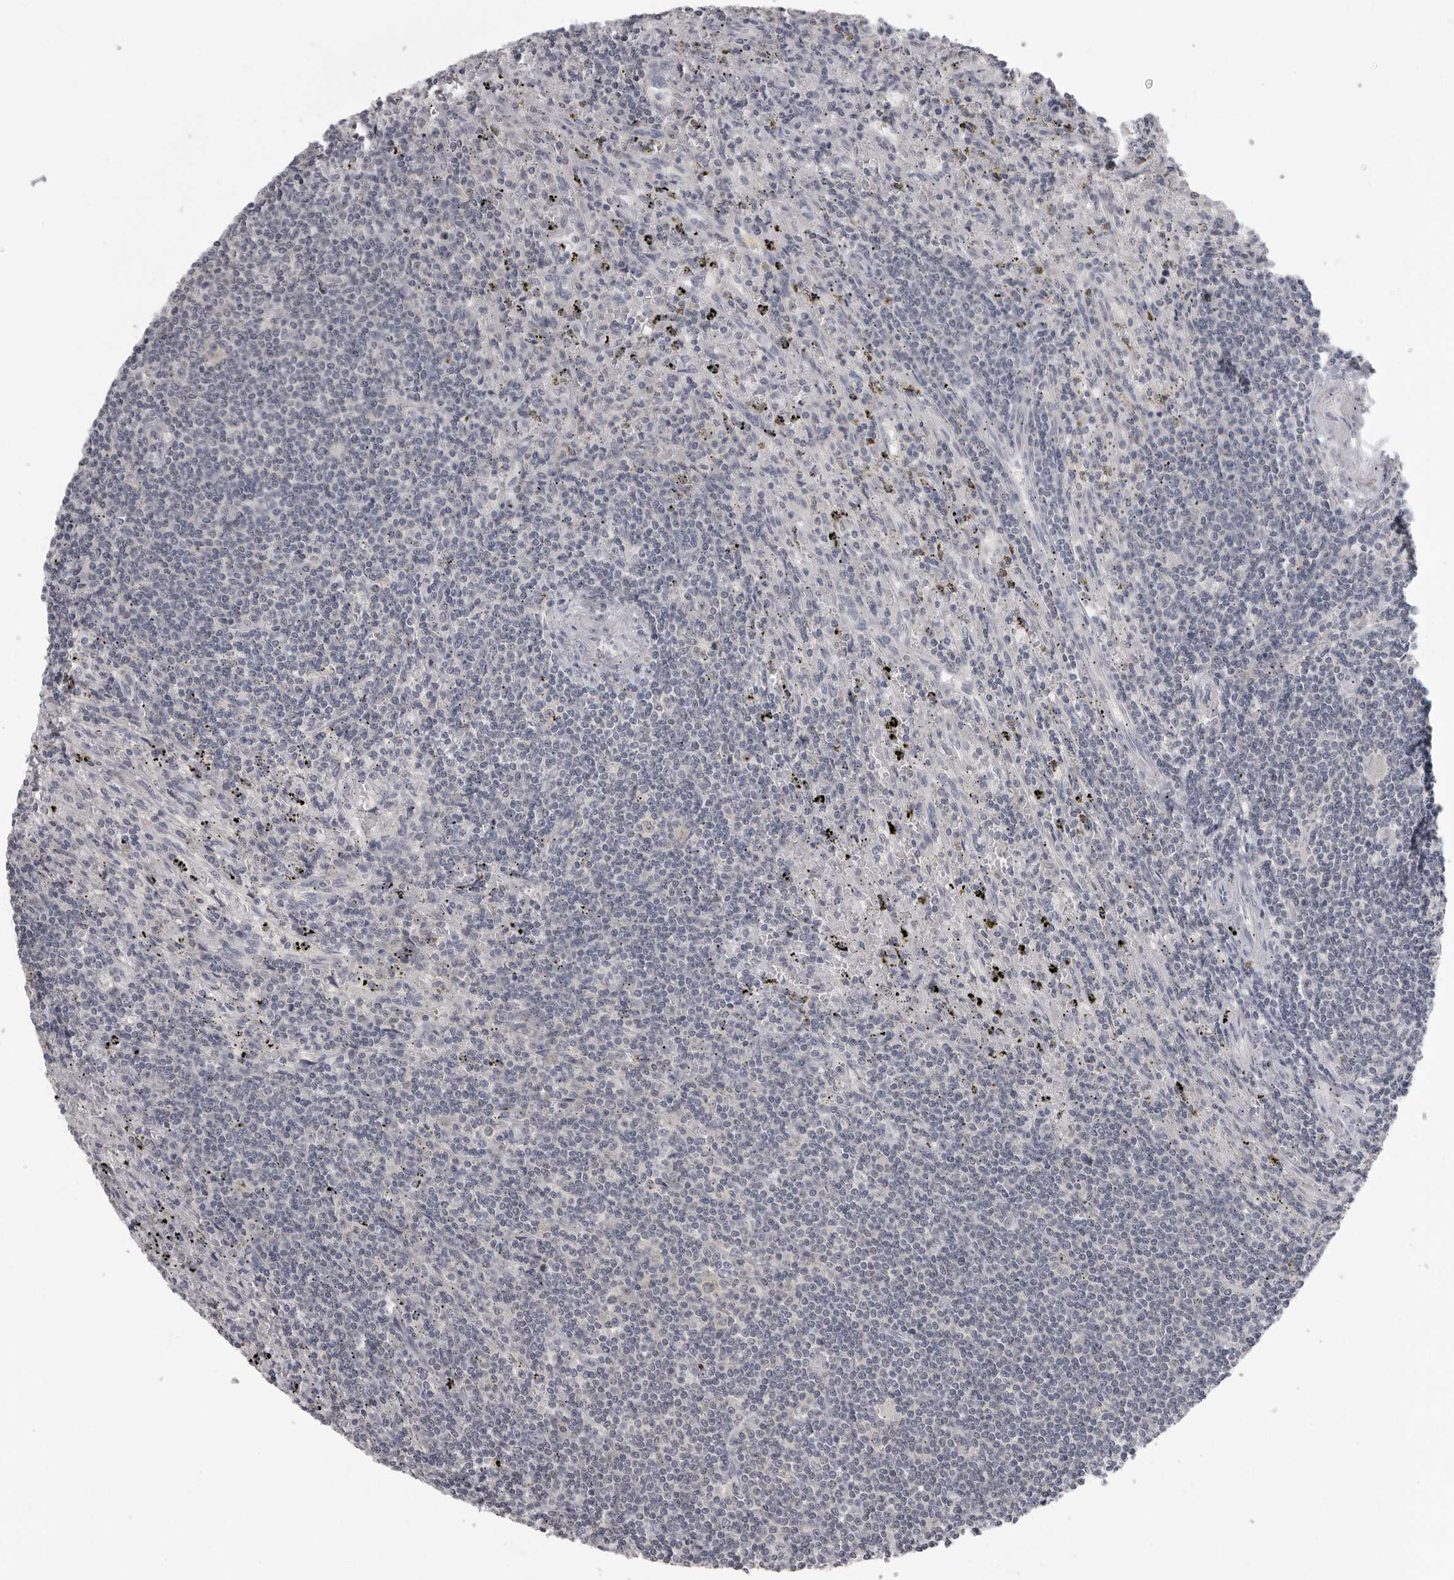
{"staining": {"intensity": "negative", "quantity": "none", "location": "none"}, "tissue": "lymphoma", "cell_type": "Tumor cells", "image_type": "cancer", "snomed": [{"axis": "morphology", "description": "Malignant lymphoma, non-Hodgkin's type, Low grade"}, {"axis": "topography", "description": "Spleen"}], "caption": "This is a histopathology image of IHC staining of lymphoma, which shows no positivity in tumor cells.", "gene": "MRTO4", "patient": {"sex": "male", "age": 76}}